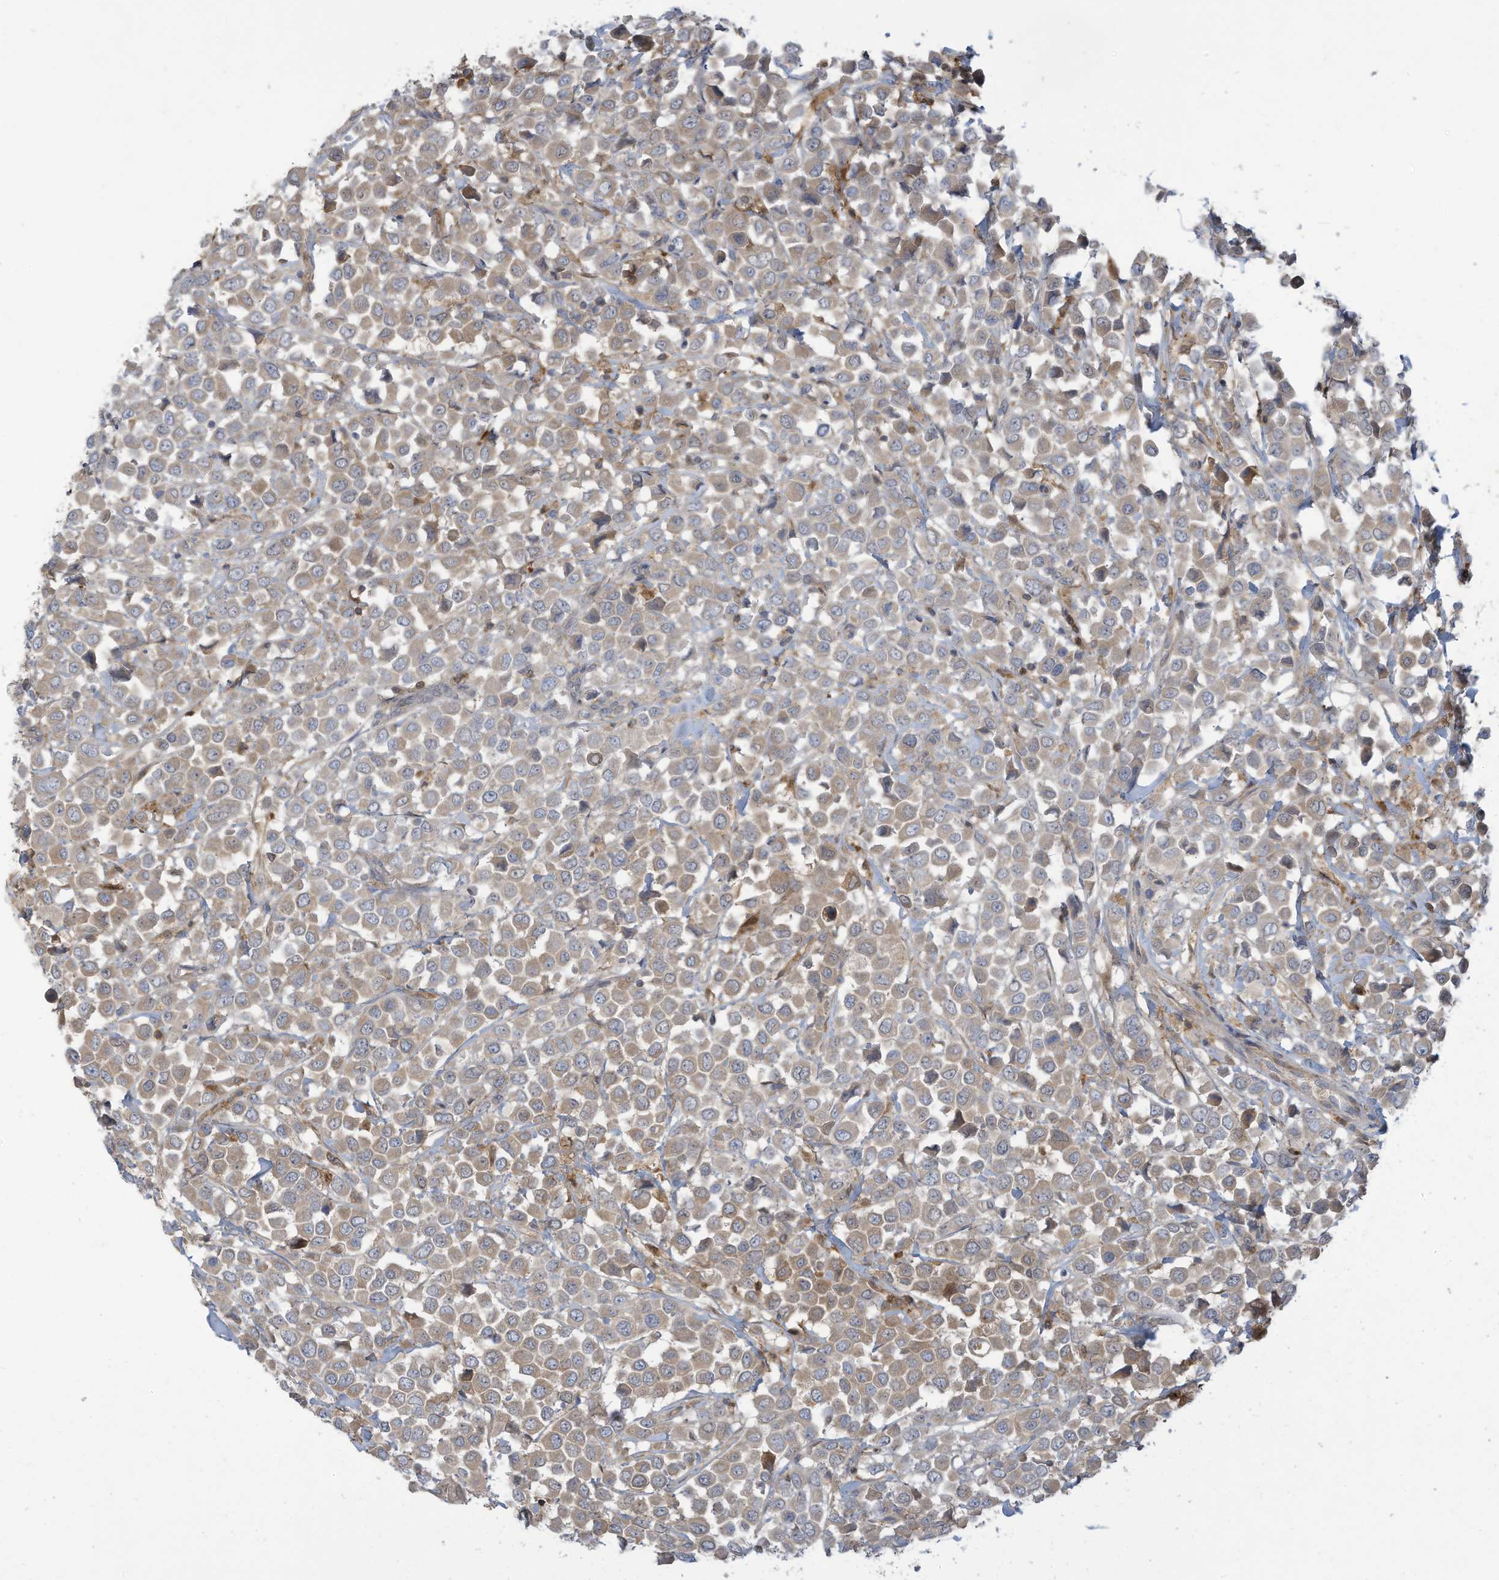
{"staining": {"intensity": "weak", "quantity": ">75%", "location": "cytoplasmic/membranous"}, "tissue": "breast cancer", "cell_type": "Tumor cells", "image_type": "cancer", "snomed": [{"axis": "morphology", "description": "Duct carcinoma"}, {"axis": "topography", "description": "Breast"}], "caption": "Immunohistochemistry (IHC) micrograph of neoplastic tissue: infiltrating ductal carcinoma (breast) stained using IHC shows low levels of weak protein expression localized specifically in the cytoplasmic/membranous of tumor cells, appearing as a cytoplasmic/membranous brown color.", "gene": "ADI1", "patient": {"sex": "female", "age": 61}}